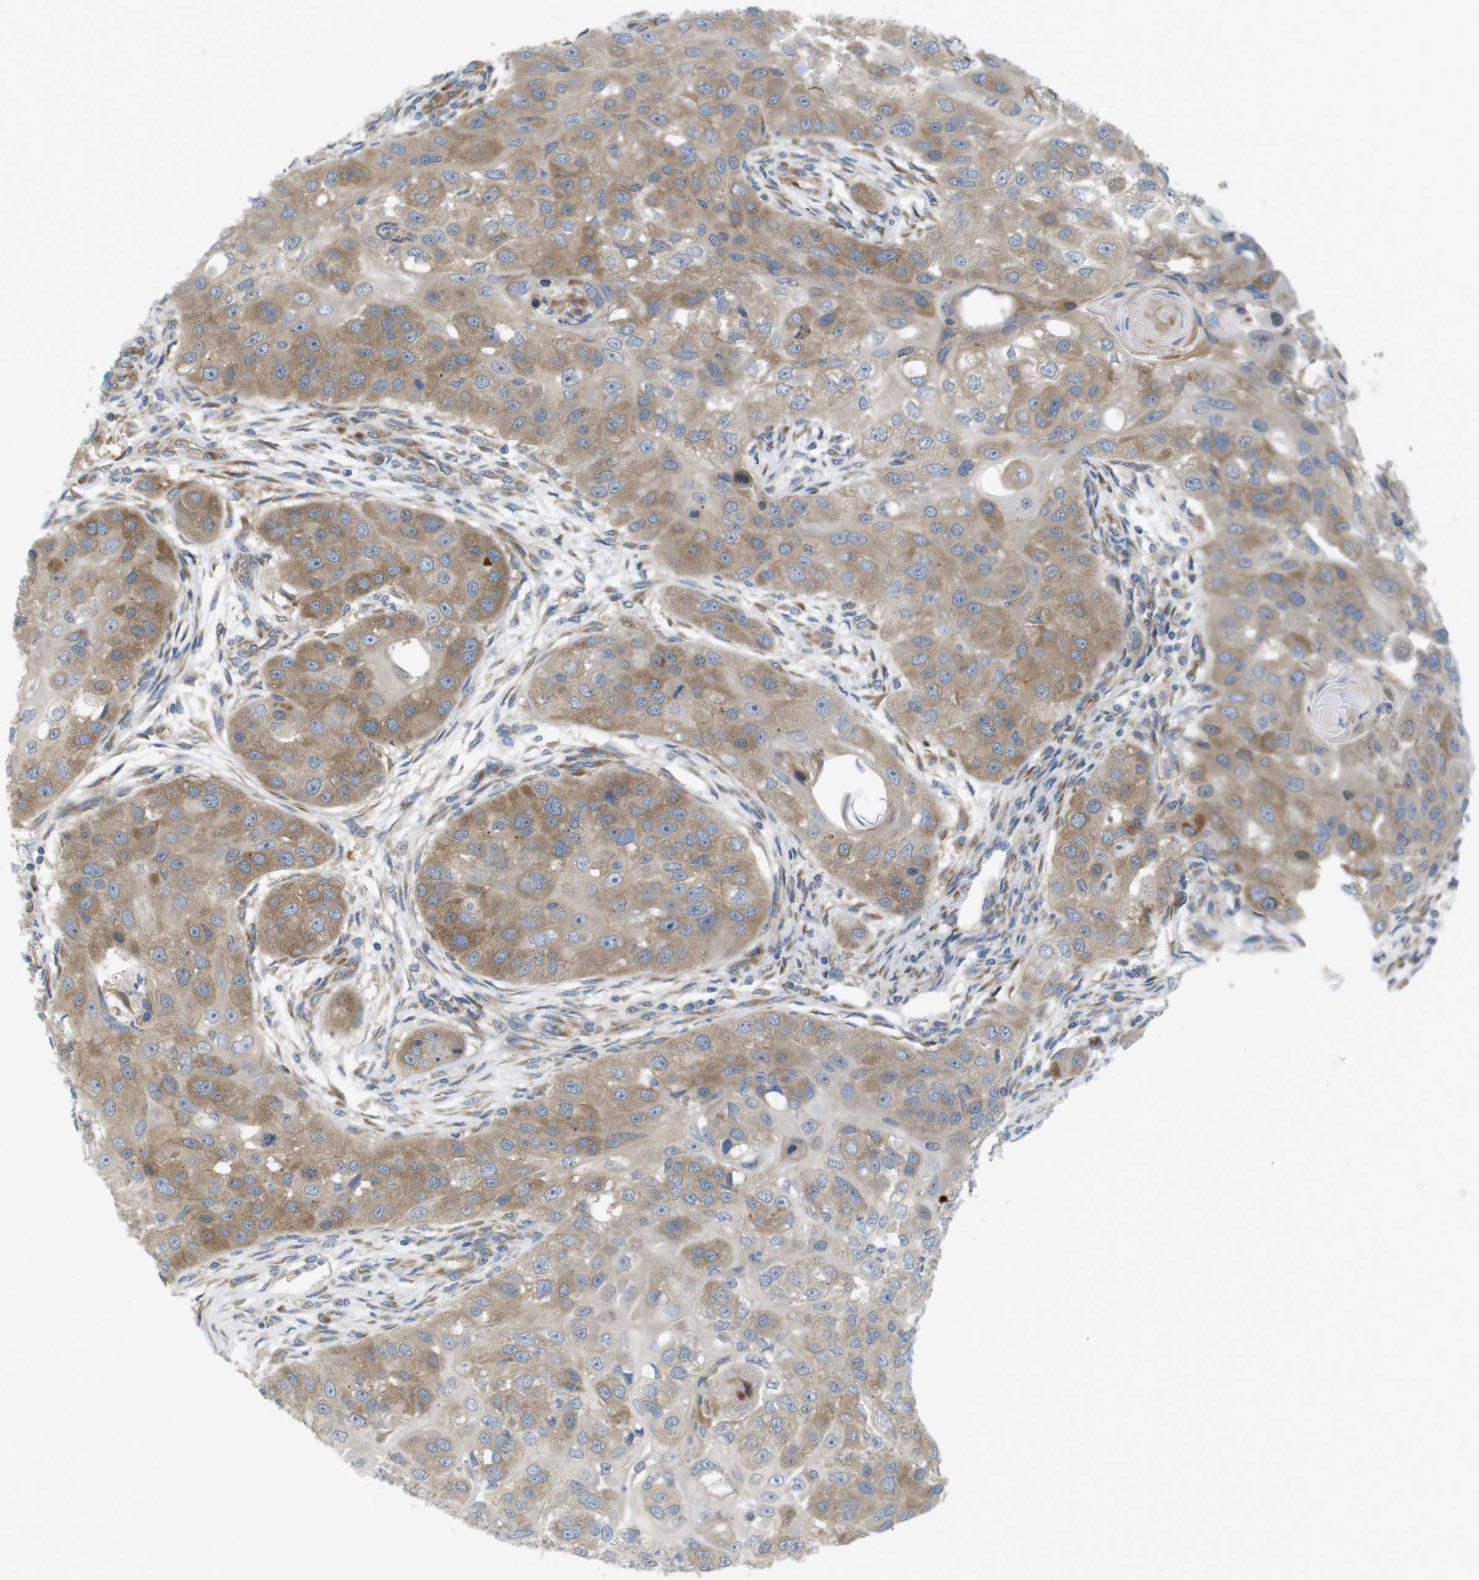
{"staining": {"intensity": "moderate", "quantity": ">75%", "location": "cytoplasmic/membranous"}, "tissue": "head and neck cancer", "cell_type": "Tumor cells", "image_type": "cancer", "snomed": [{"axis": "morphology", "description": "Normal tissue, NOS"}, {"axis": "morphology", "description": "Squamous cell carcinoma, NOS"}, {"axis": "topography", "description": "Skeletal muscle"}, {"axis": "topography", "description": "Head-Neck"}], "caption": "About >75% of tumor cells in squamous cell carcinoma (head and neck) demonstrate moderate cytoplasmic/membranous protein staining as visualized by brown immunohistochemical staining.", "gene": "GJC3", "patient": {"sex": "male", "age": 51}}